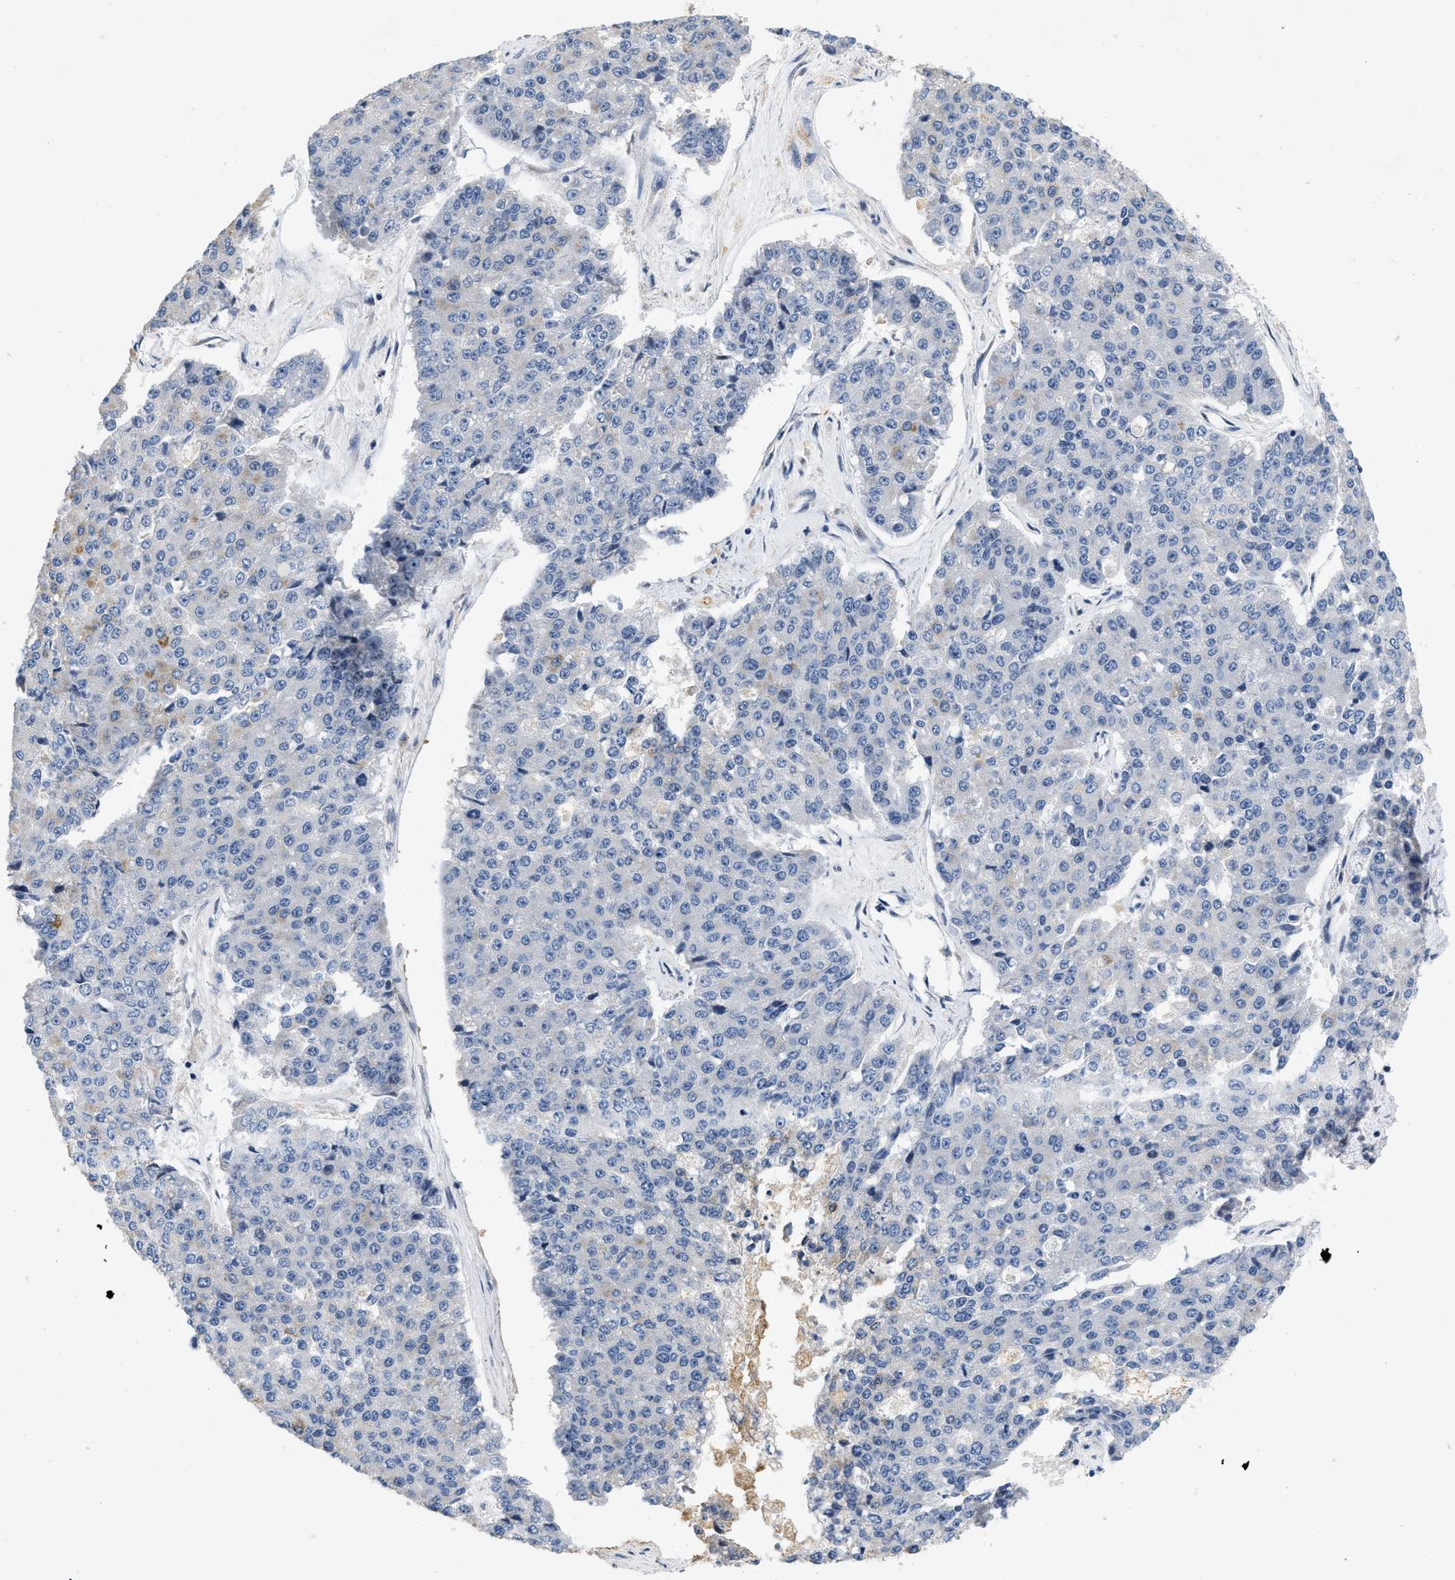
{"staining": {"intensity": "negative", "quantity": "none", "location": "none"}, "tissue": "pancreatic cancer", "cell_type": "Tumor cells", "image_type": "cancer", "snomed": [{"axis": "morphology", "description": "Adenocarcinoma, NOS"}, {"axis": "topography", "description": "Pancreas"}], "caption": "Immunohistochemical staining of human pancreatic cancer (adenocarcinoma) demonstrates no significant staining in tumor cells.", "gene": "VIP", "patient": {"sex": "male", "age": 50}}